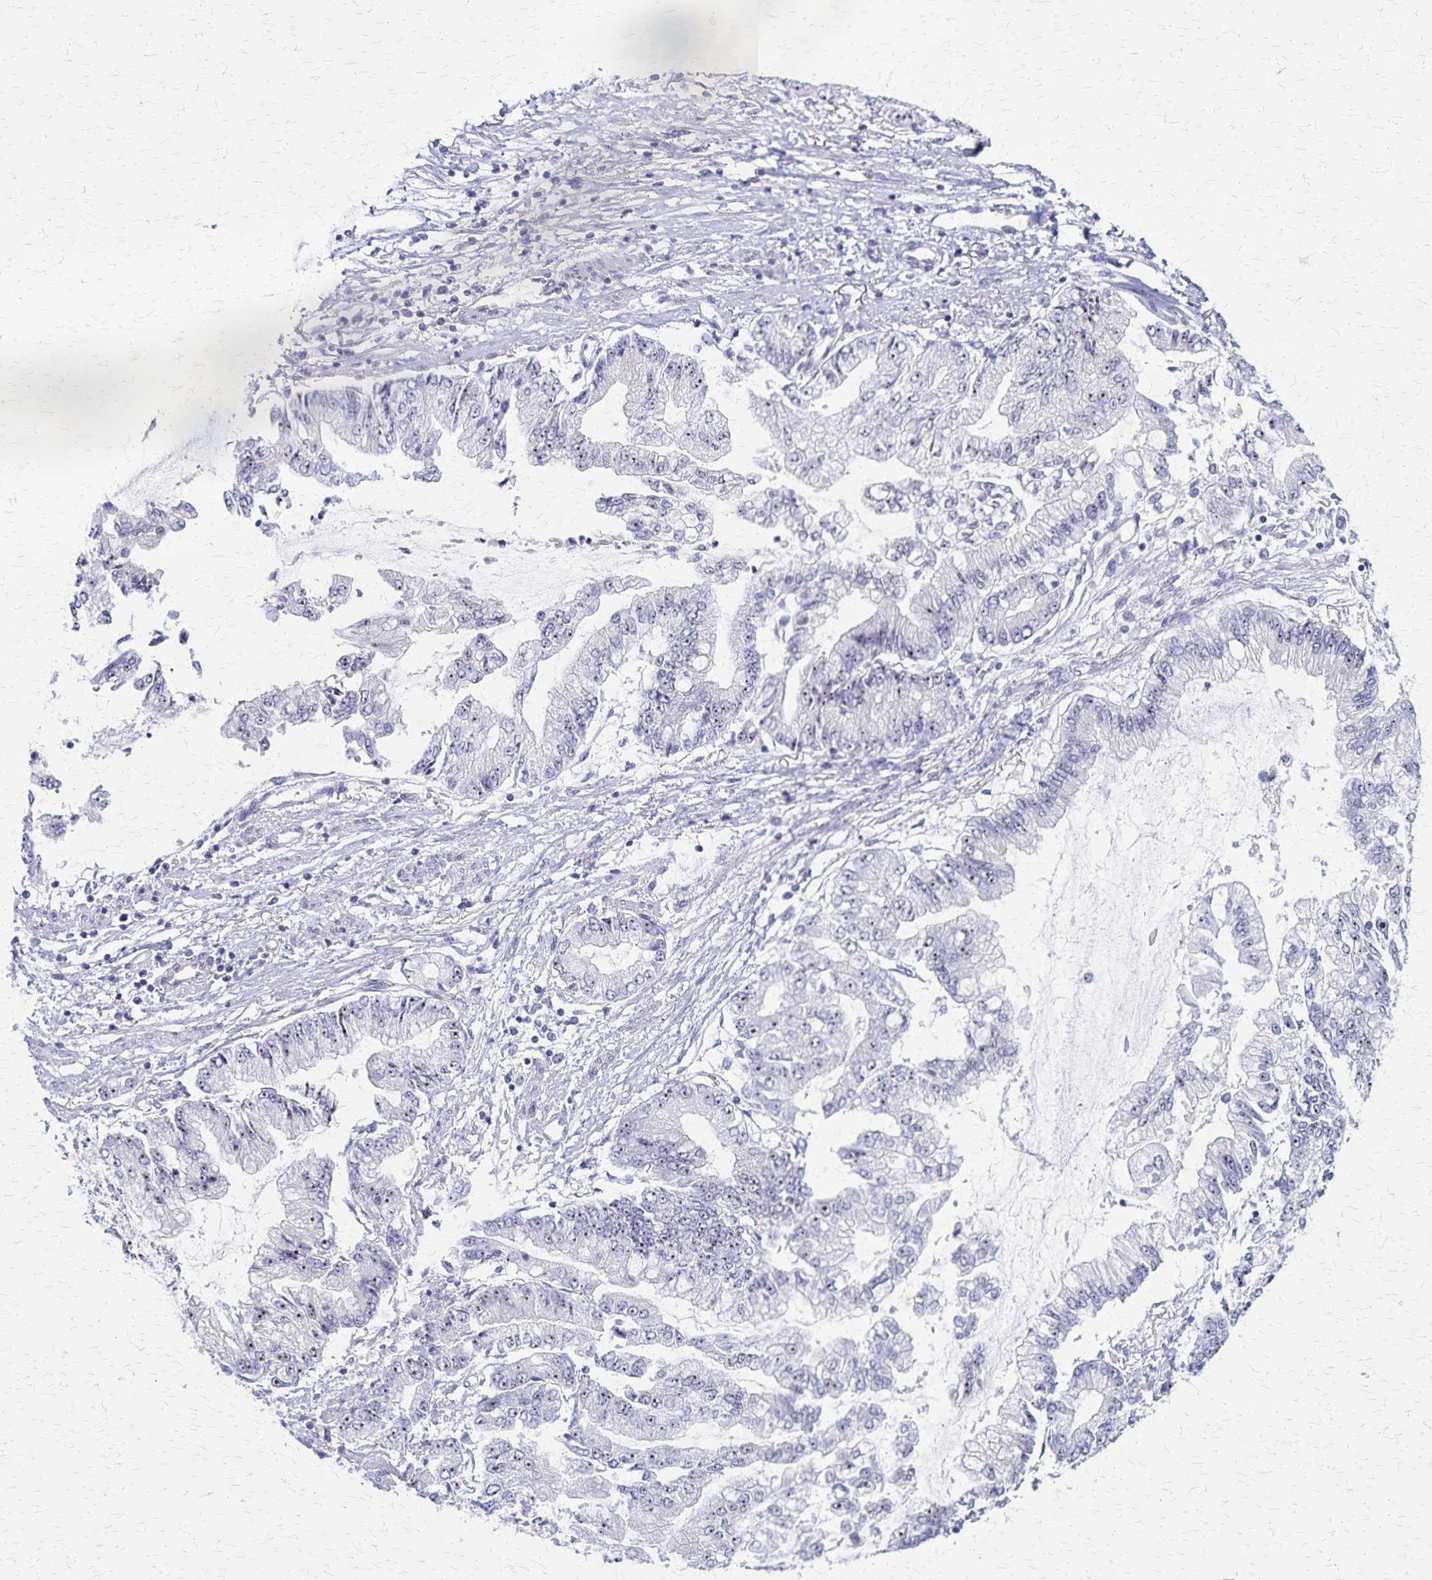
{"staining": {"intensity": "weak", "quantity": "25%-75%", "location": "nuclear"}, "tissue": "stomach cancer", "cell_type": "Tumor cells", "image_type": "cancer", "snomed": [{"axis": "morphology", "description": "Adenocarcinoma, NOS"}, {"axis": "topography", "description": "Stomach, upper"}], "caption": "The micrograph exhibits staining of stomach cancer, revealing weak nuclear protein positivity (brown color) within tumor cells.", "gene": "DLK2", "patient": {"sex": "female", "age": 74}}